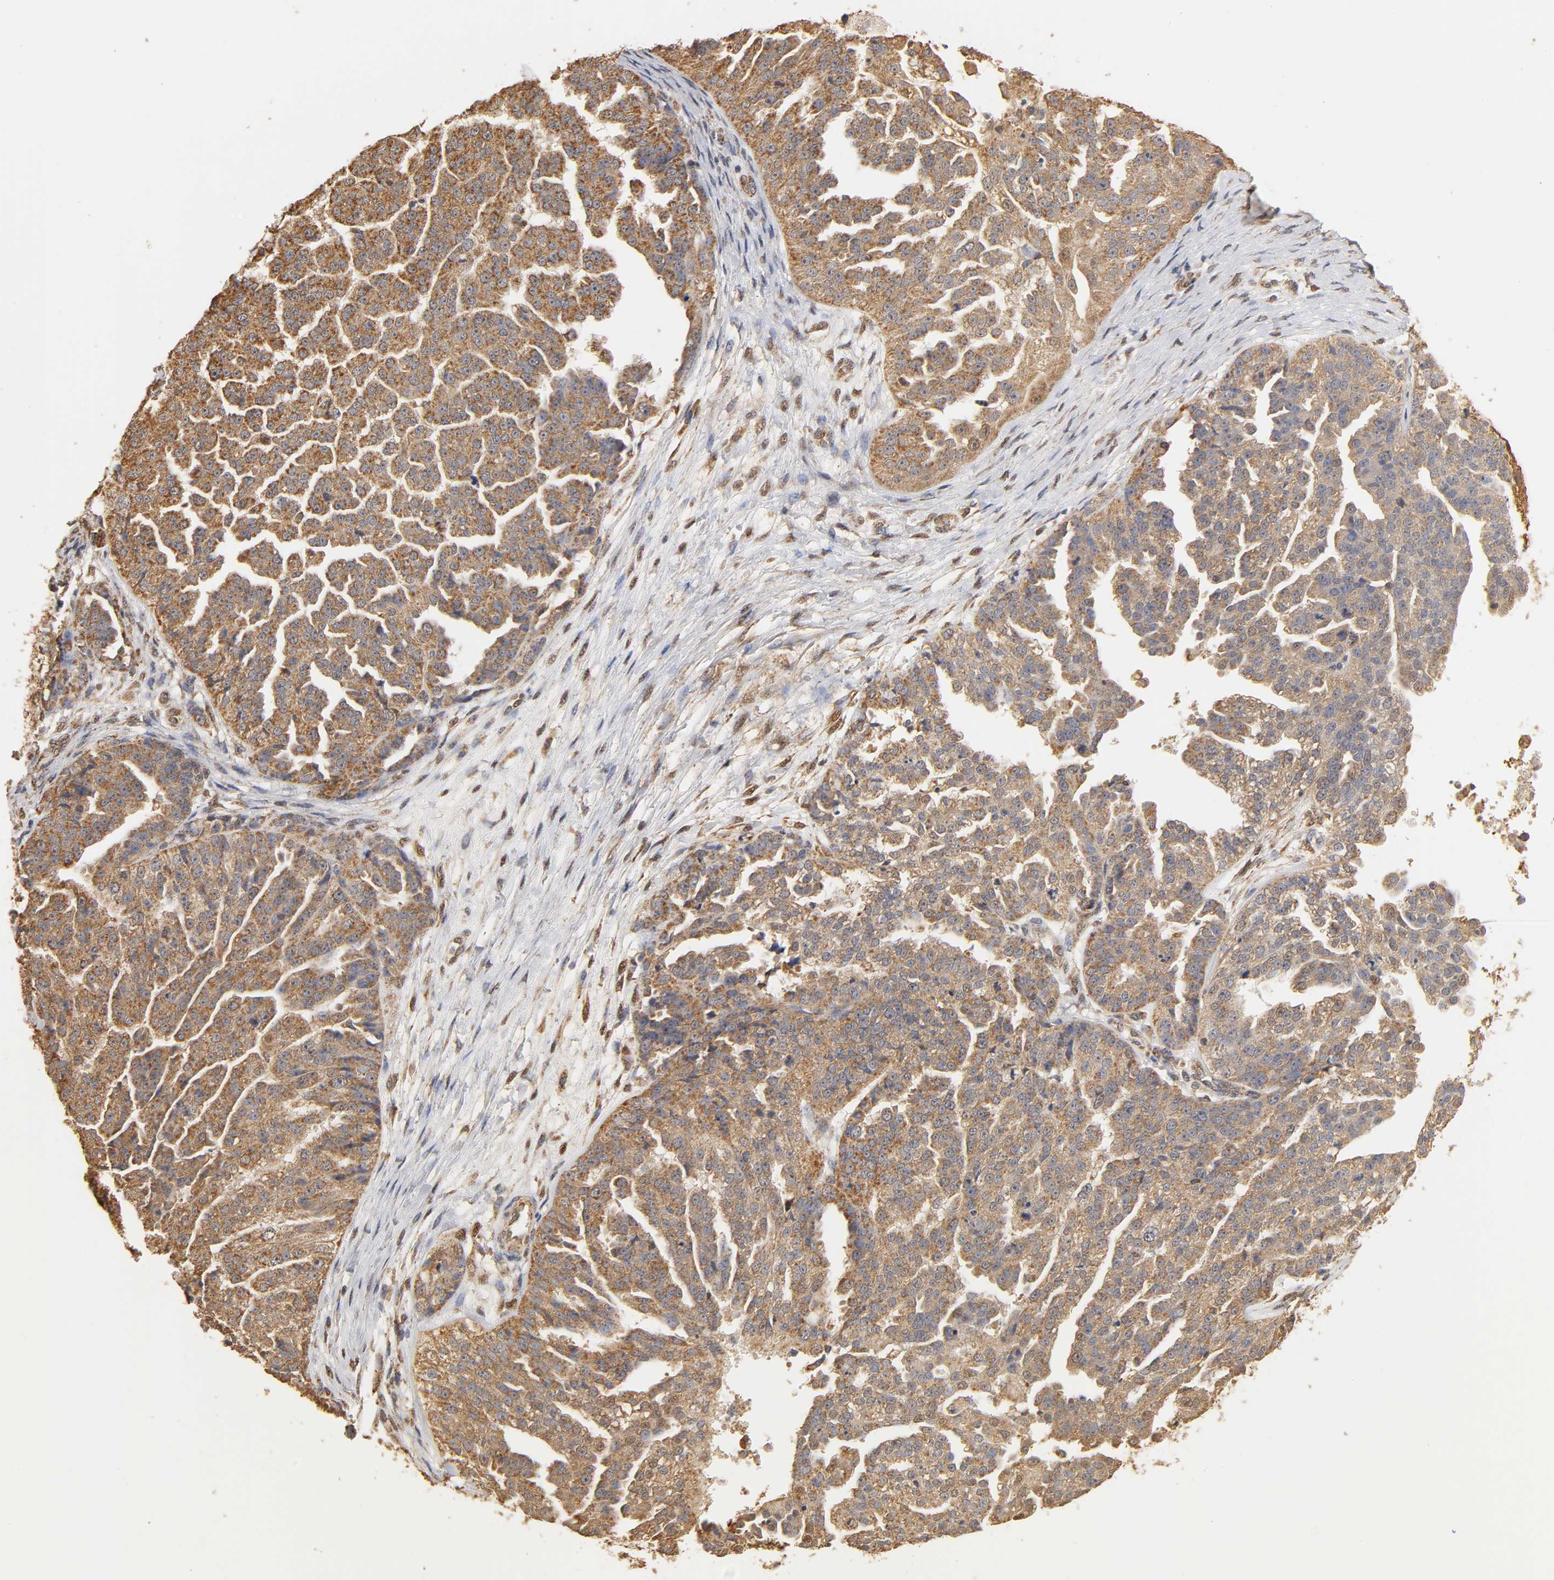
{"staining": {"intensity": "strong", "quantity": ">75%", "location": "cytoplasmic/membranous"}, "tissue": "ovarian cancer", "cell_type": "Tumor cells", "image_type": "cancer", "snomed": [{"axis": "morphology", "description": "Cystadenocarcinoma, serous, NOS"}, {"axis": "topography", "description": "Ovary"}], "caption": "Ovarian cancer tissue exhibits strong cytoplasmic/membranous staining in approximately >75% of tumor cells, visualized by immunohistochemistry.", "gene": "PKN1", "patient": {"sex": "female", "age": 58}}